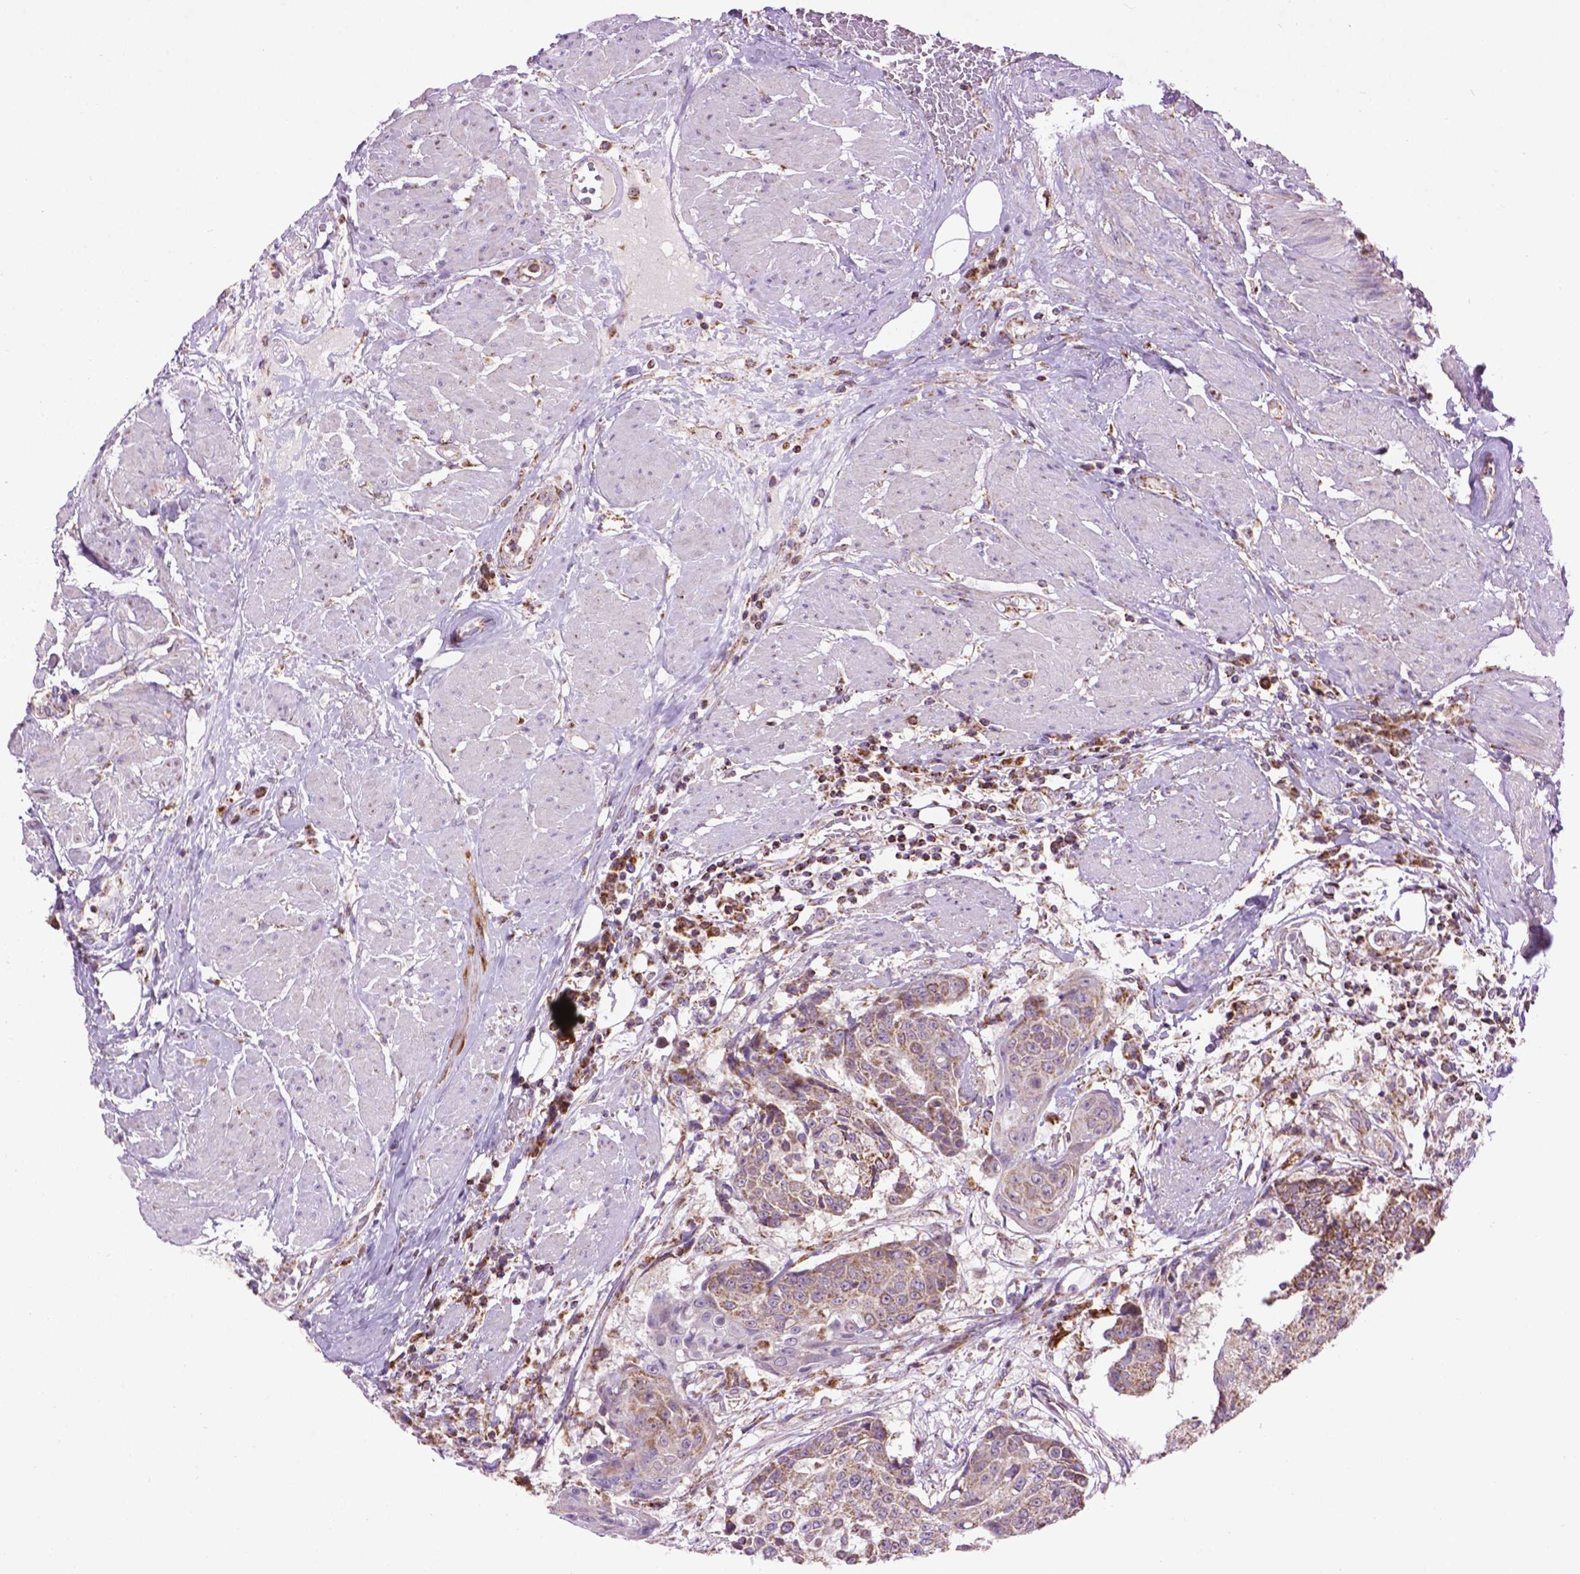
{"staining": {"intensity": "moderate", "quantity": "<25%", "location": "cytoplasmic/membranous"}, "tissue": "urothelial cancer", "cell_type": "Tumor cells", "image_type": "cancer", "snomed": [{"axis": "morphology", "description": "Urothelial carcinoma, High grade"}, {"axis": "topography", "description": "Urinary bladder"}], "caption": "Human high-grade urothelial carcinoma stained with a protein marker displays moderate staining in tumor cells.", "gene": "PYCR3", "patient": {"sex": "female", "age": 63}}